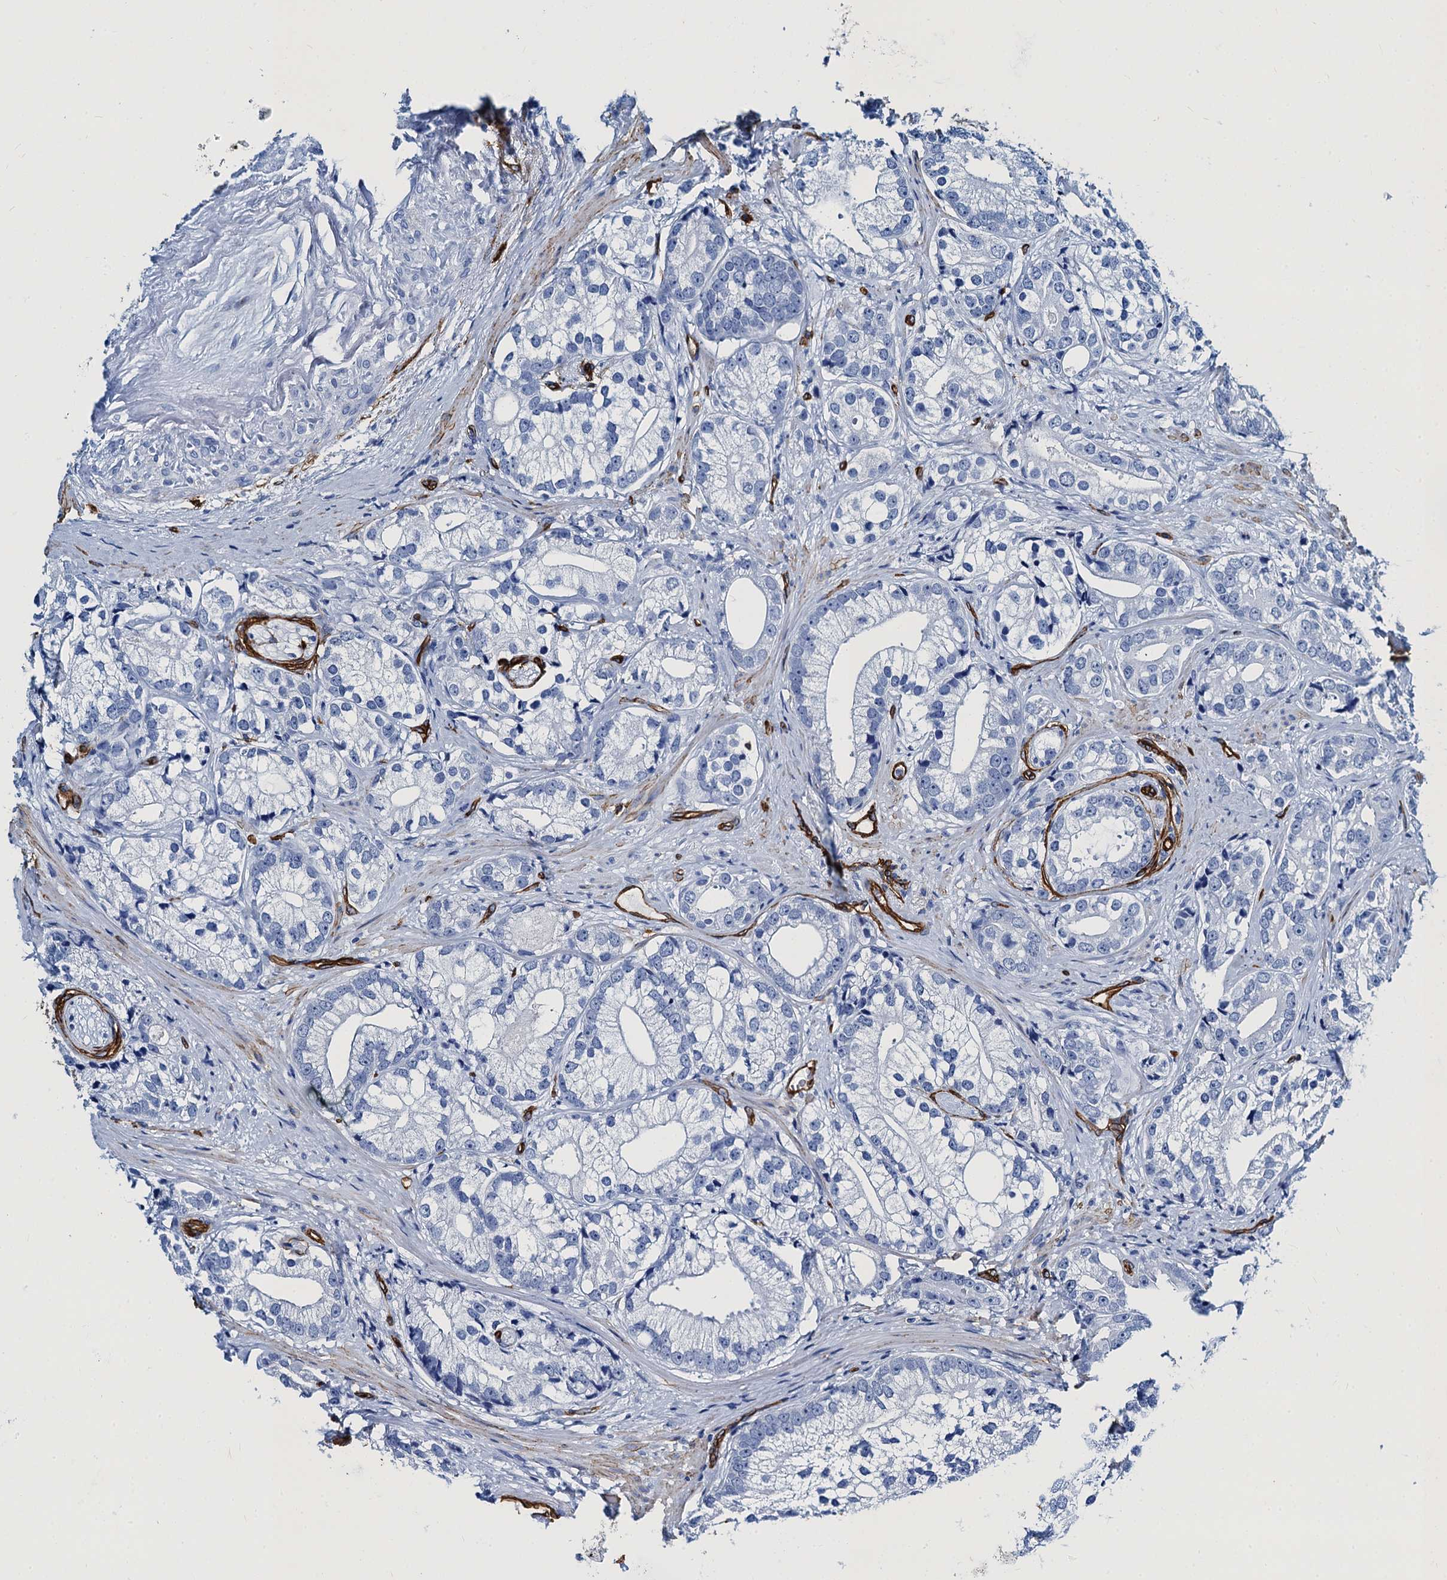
{"staining": {"intensity": "negative", "quantity": "none", "location": "none"}, "tissue": "prostate cancer", "cell_type": "Tumor cells", "image_type": "cancer", "snomed": [{"axis": "morphology", "description": "Adenocarcinoma, High grade"}, {"axis": "topography", "description": "Prostate"}], "caption": "Immunohistochemistry photomicrograph of human prostate cancer stained for a protein (brown), which reveals no staining in tumor cells. The staining is performed using DAB (3,3'-diaminobenzidine) brown chromogen with nuclei counter-stained in using hematoxylin.", "gene": "CAVIN2", "patient": {"sex": "male", "age": 75}}